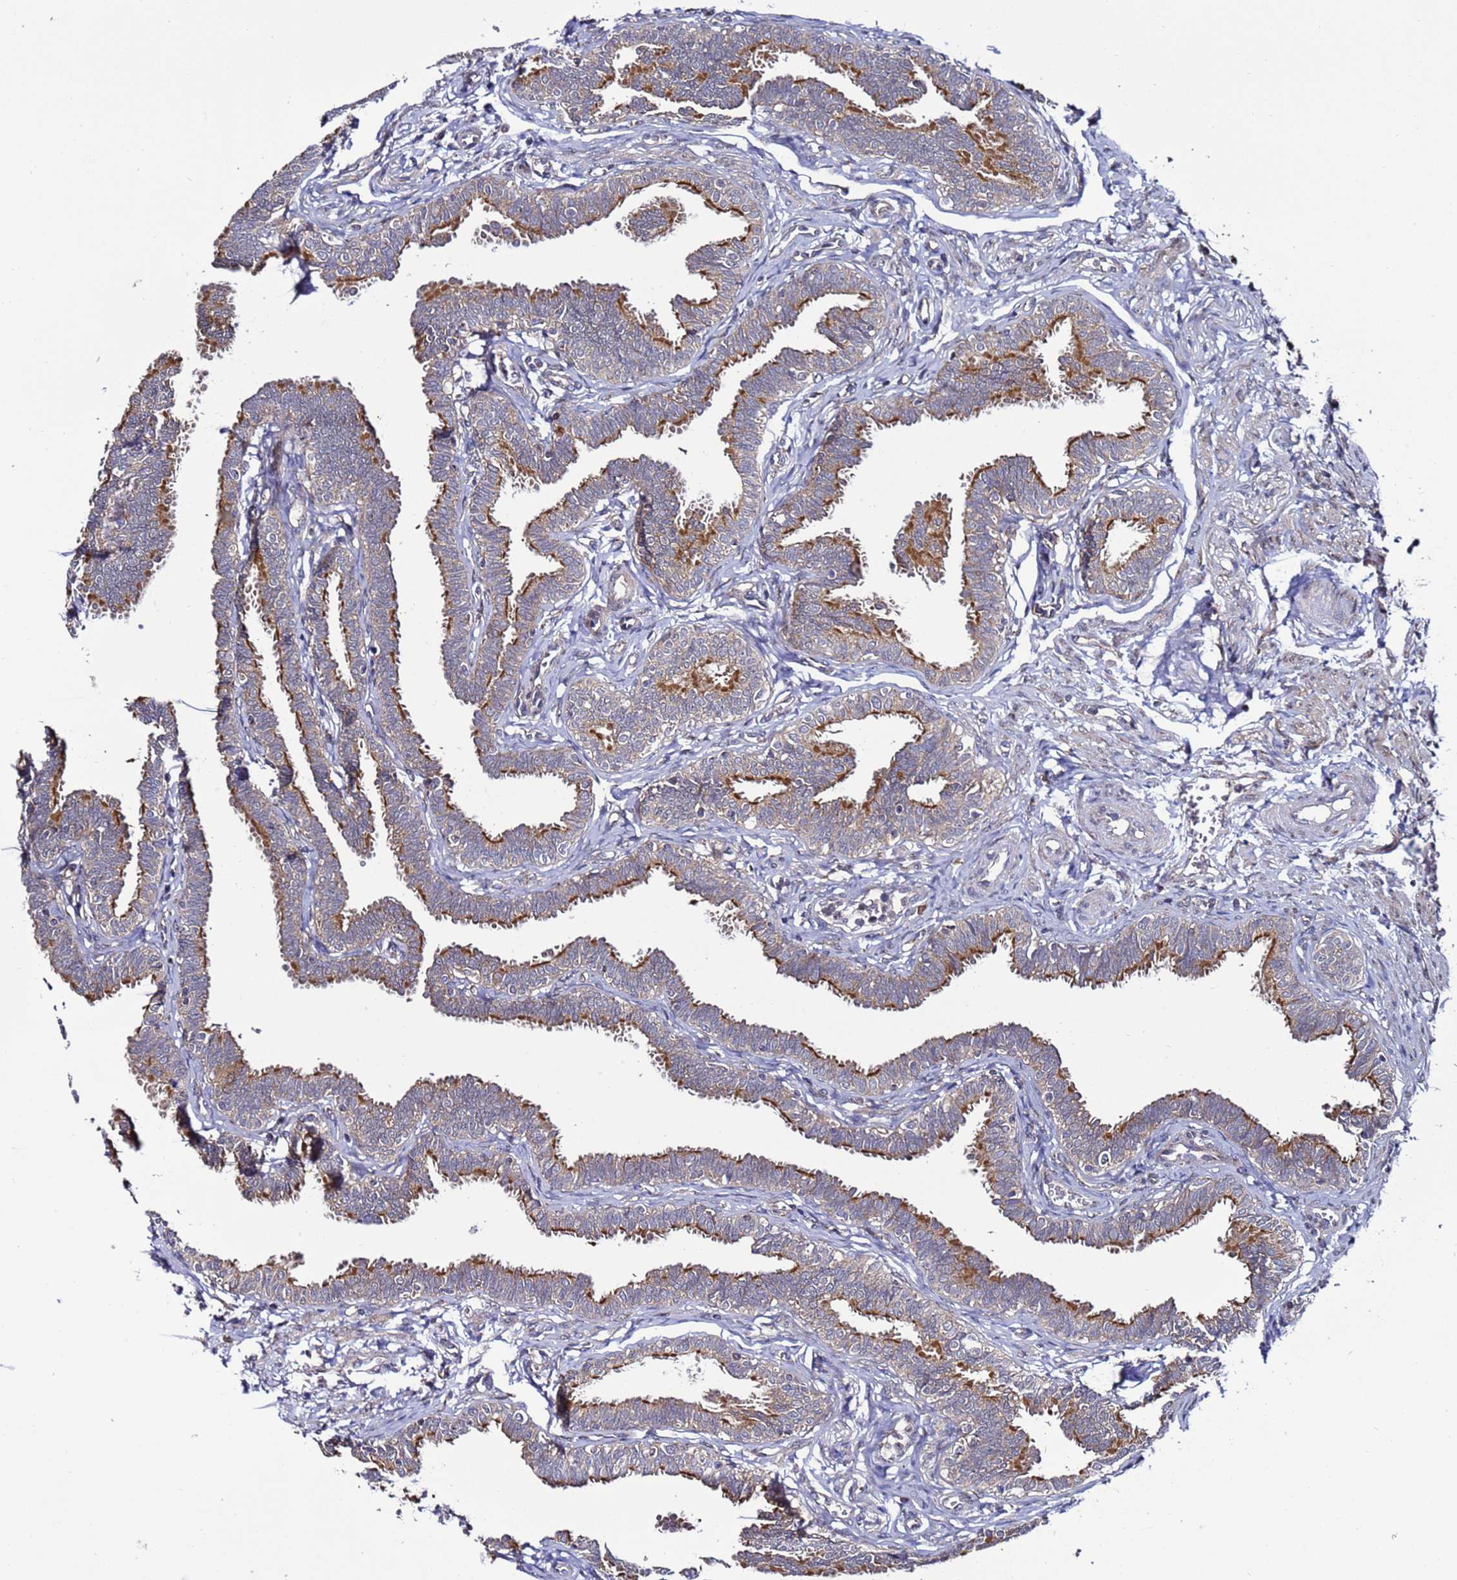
{"staining": {"intensity": "moderate", "quantity": ">75%", "location": "cytoplasmic/membranous"}, "tissue": "fallopian tube", "cell_type": "Glandular cells", "image_type": "normal", "snomed": [{"axis": "morphology", "description": "Normal tissue, NOS"}, {"axis": "topography", "description": "Fallopian tube"}, {"axis": "topography", "description": "Ovary"}], "caption": "This micrograph displays IHC staining of benign fallopian tube, with medium moderate cytoplasmic/membranous staining in about >75% of glandular cells.", "gene": "TMEM176B", "patient": {"sex": "female", "age": 23}}